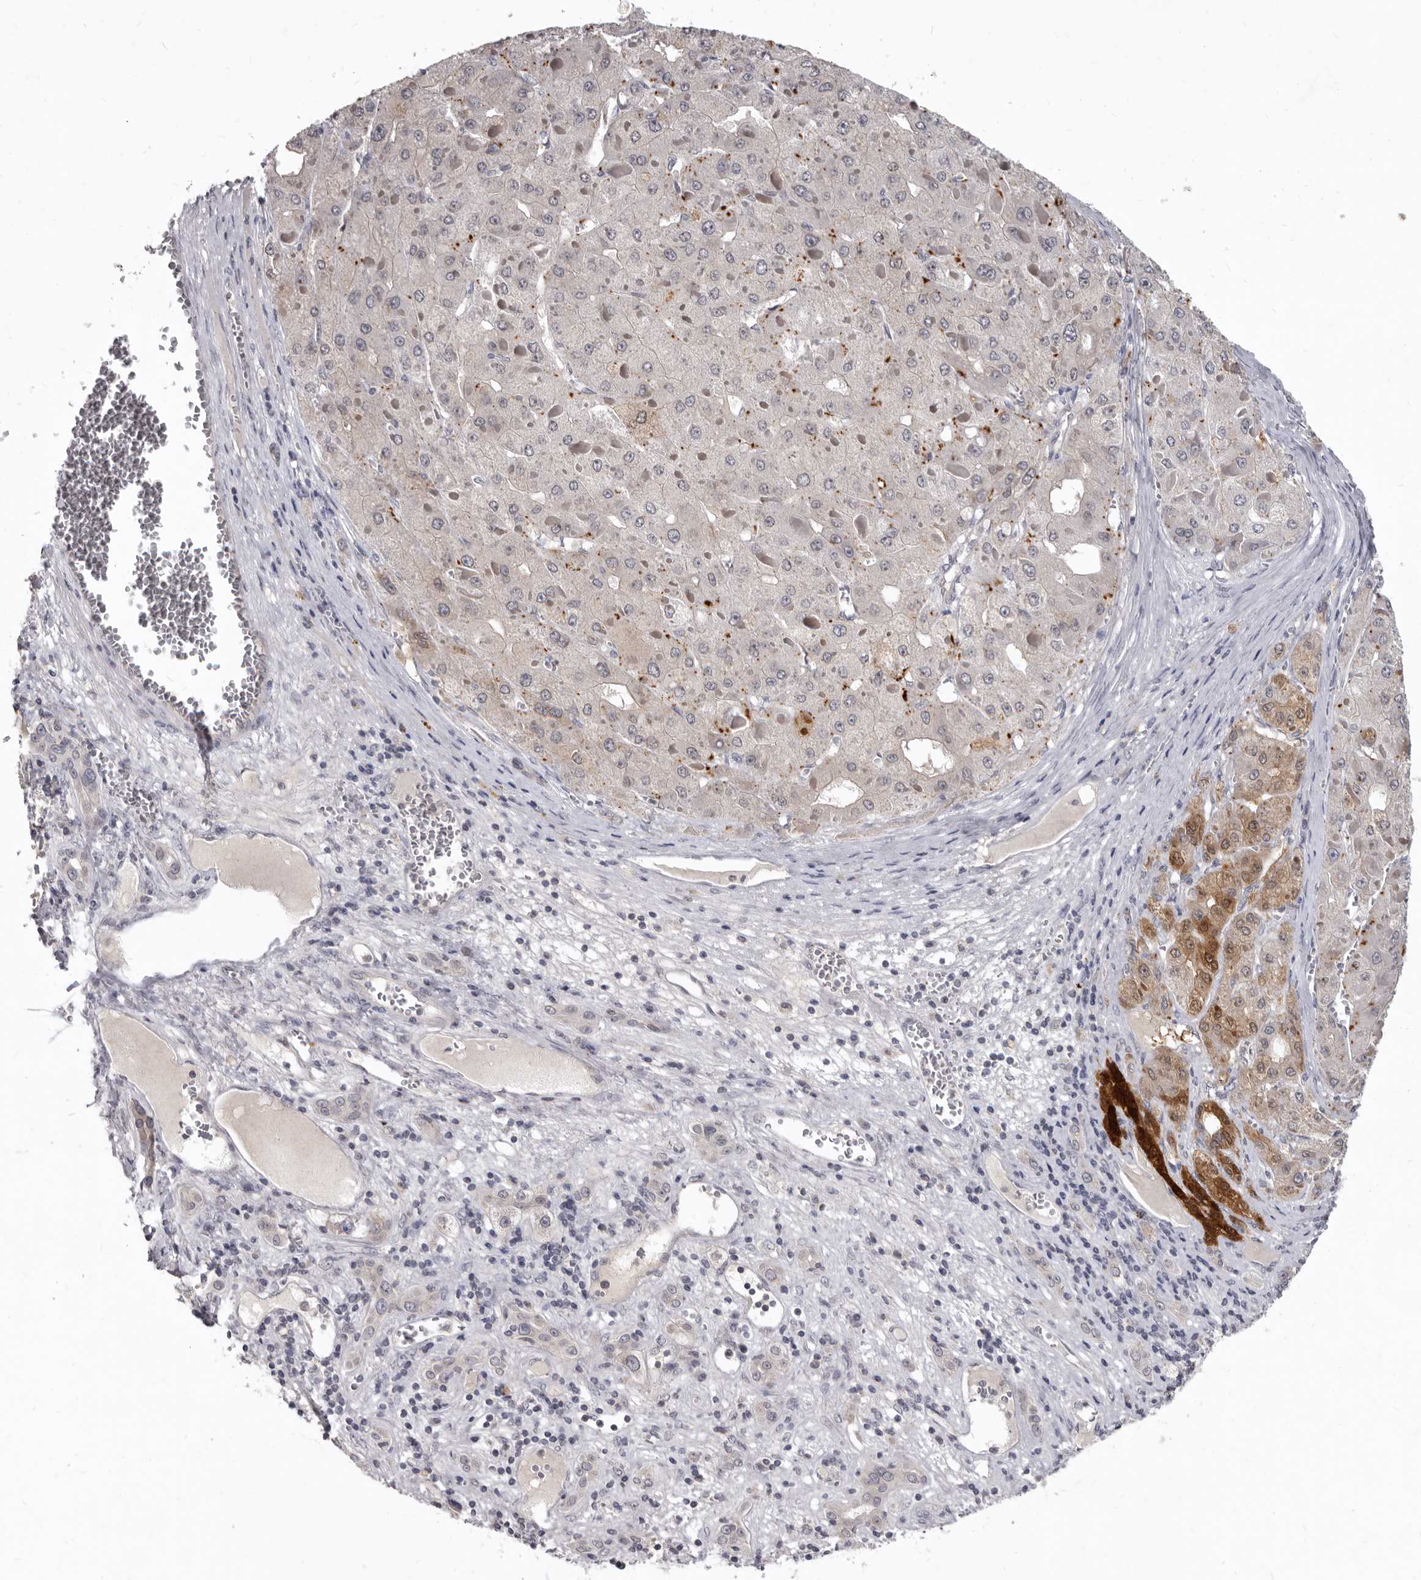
{"staining": {"intensity": "moderate", "quantity": "<25%", "location": "cytoplasmic/membranous"}, "tissue": "liver cancer", "cell_type": "Tumor cells", "image_type": "cancer", "snomed": [{"axis": "morphology", "description": "Carcinoma, Hepatocellular, NOS"}, {"axis": "topography", "description": "Liver"}], "caption": "Human liver hepatocellular carcinoma stained with a brown dye reveals moderate cytoplasmic/membranous positive staining in approximately <25% of tumor cells.", "gene": "SULT1E1", "patient": {"sex": "female", "age": 73}}